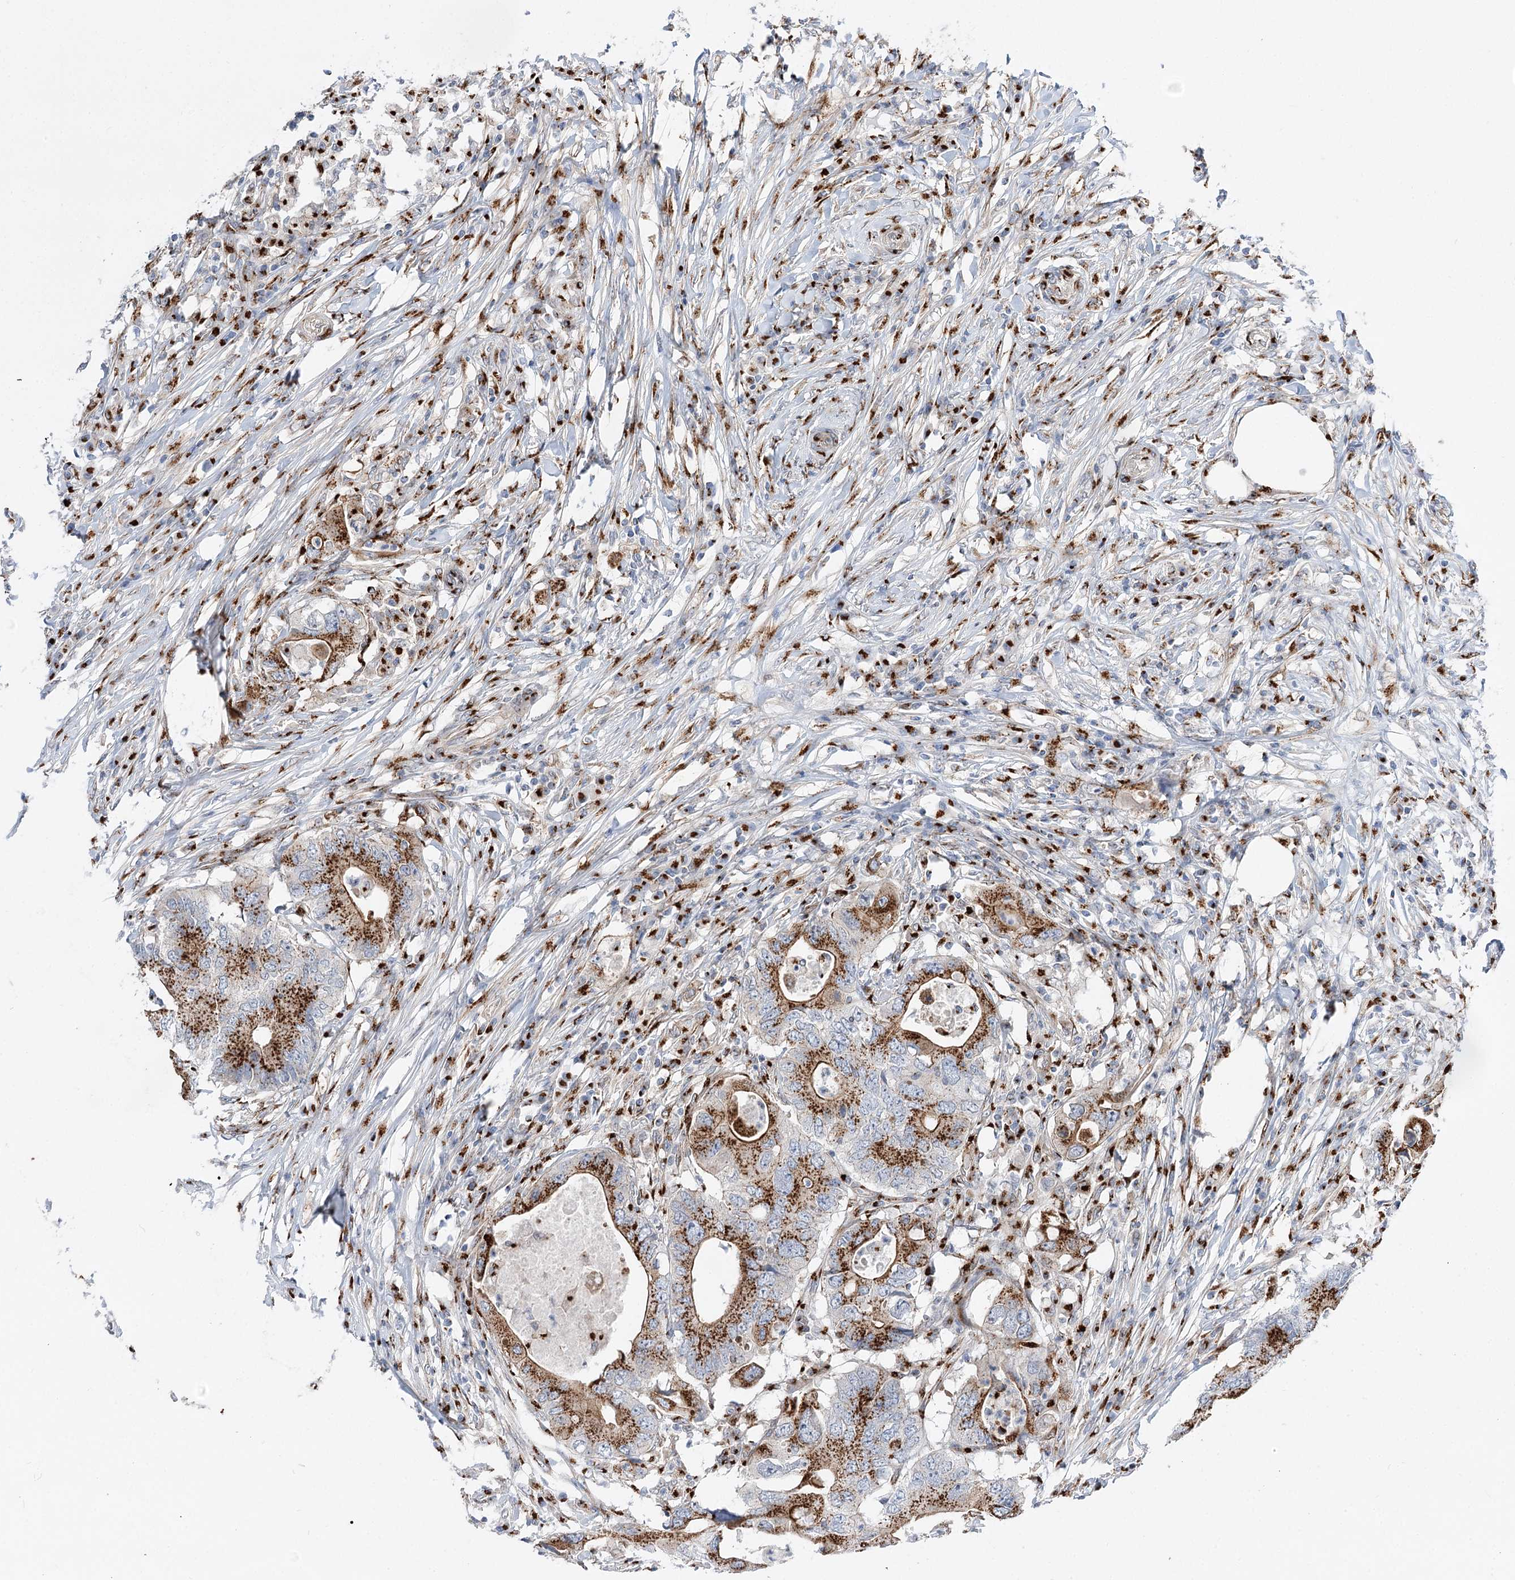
{"staining": {"intensity": "strong", "quantity": ">75%", "location": "cytoplasmic/membranous"}, "tissue": "colorectal cancer", "cell_type": "Tumor cells", "image_type": "cancer", "snomed": [{"axis": "morphology", "description": "Adenocarcinoma, NOS"}, {"axis": "topography", "description": "Colon"}], "caption": "IHC of human adenocarcinoma (colorectal) exhibits high levels of strong cytoplasmic/membranous expression in approximately >75% of tumor cells.", "gene": "TMEM165", "patient": {"sex": "male", "age": 71}}